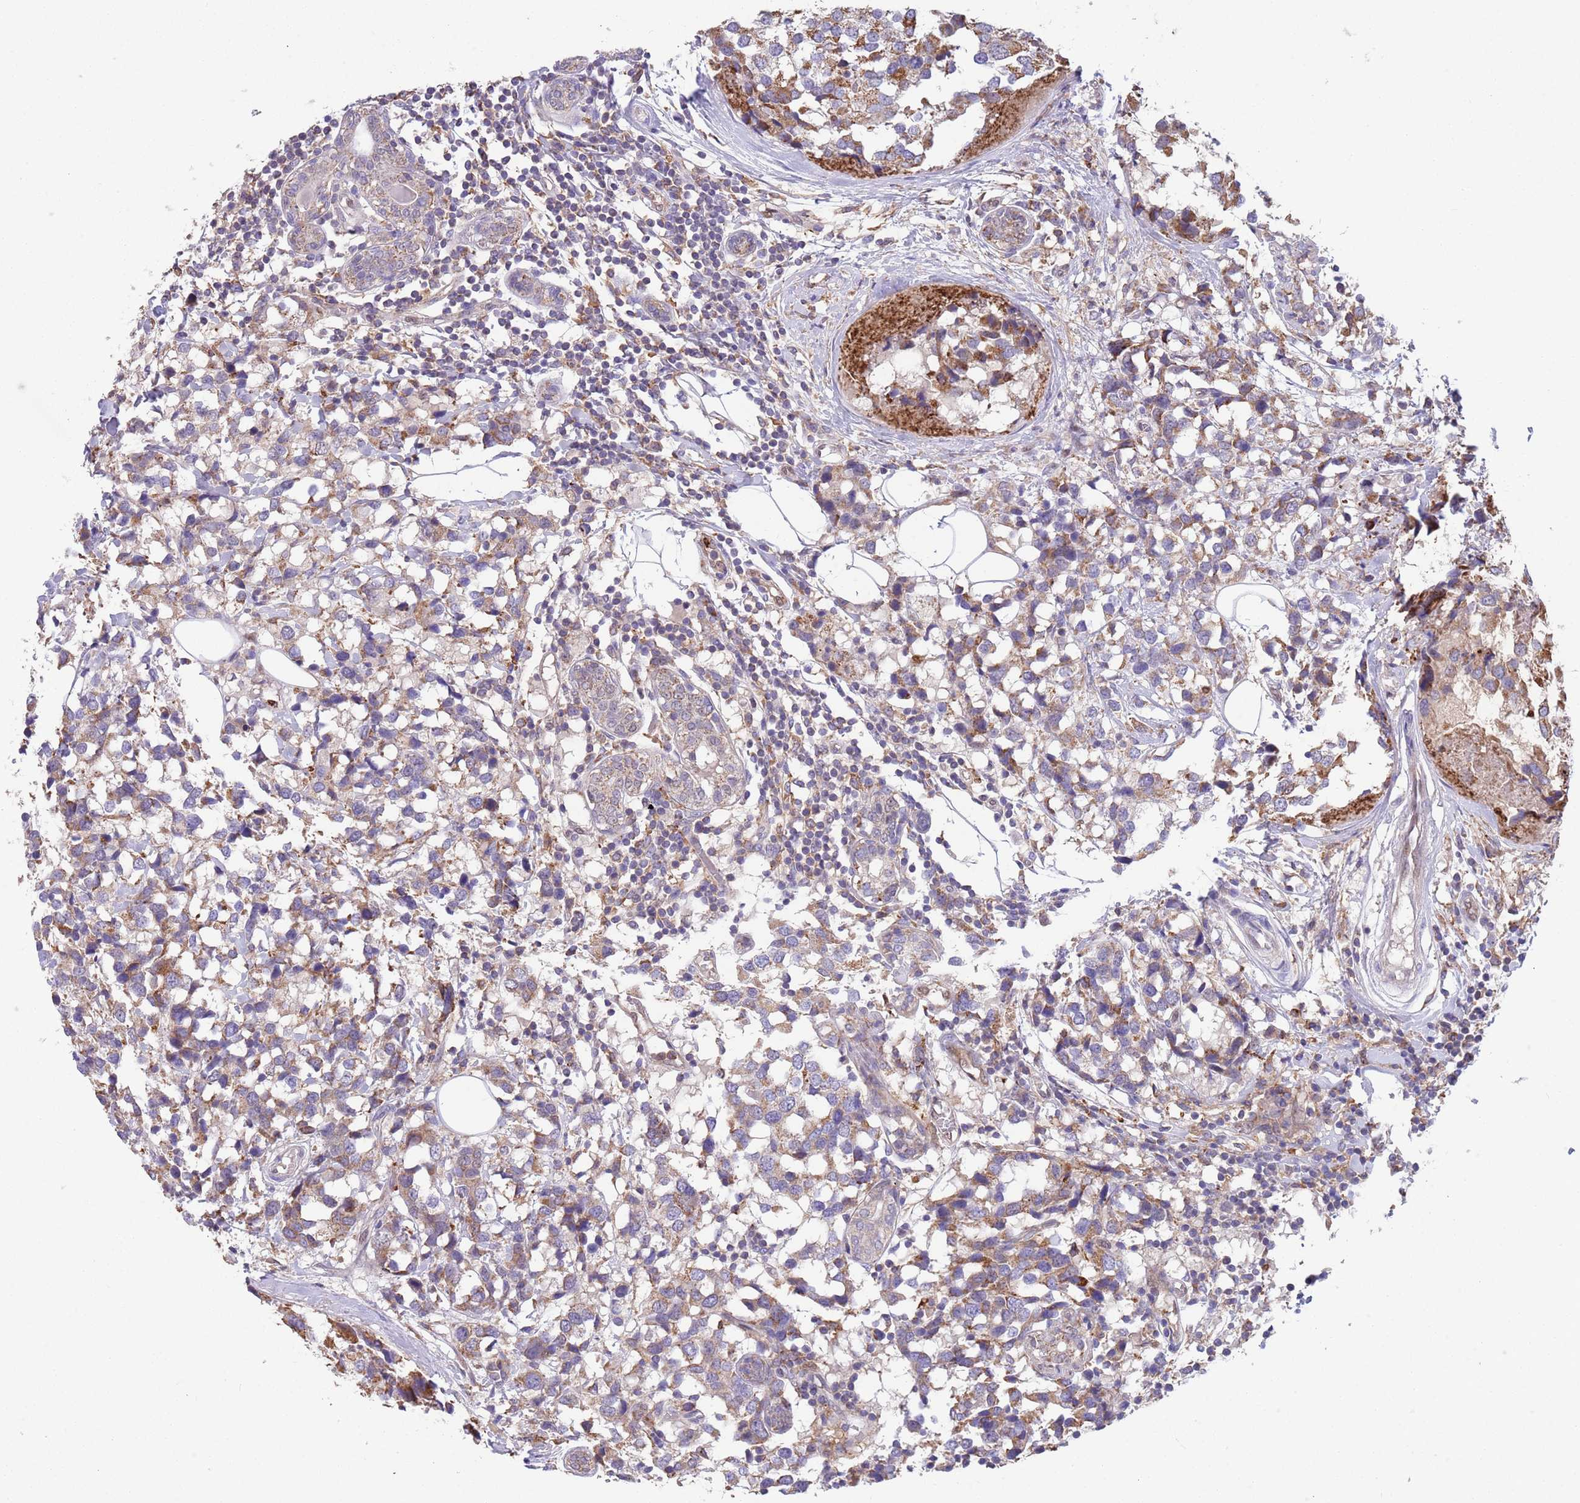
{"staining": {"intensity": "moderate", "quantity": "25%-75%", "location": "cytoplasmic/membranous"}, "tissue": "breast cancer", "cell_type": "Tumor cells", "image_type": "cancer", "snomed": [{"axis": "morphology", "description": "Lobular carcinoma"}, {"axis": "topography", "description": "Breast"}], "caption": "This is an image of immunohistochemistry staining of lobular carcinoma (breast), which shows moderate expression in the cytoplasmic/membranous of tumor cells.", "gene": "DDT", "patient": {"sex": "female", "age": 59}}